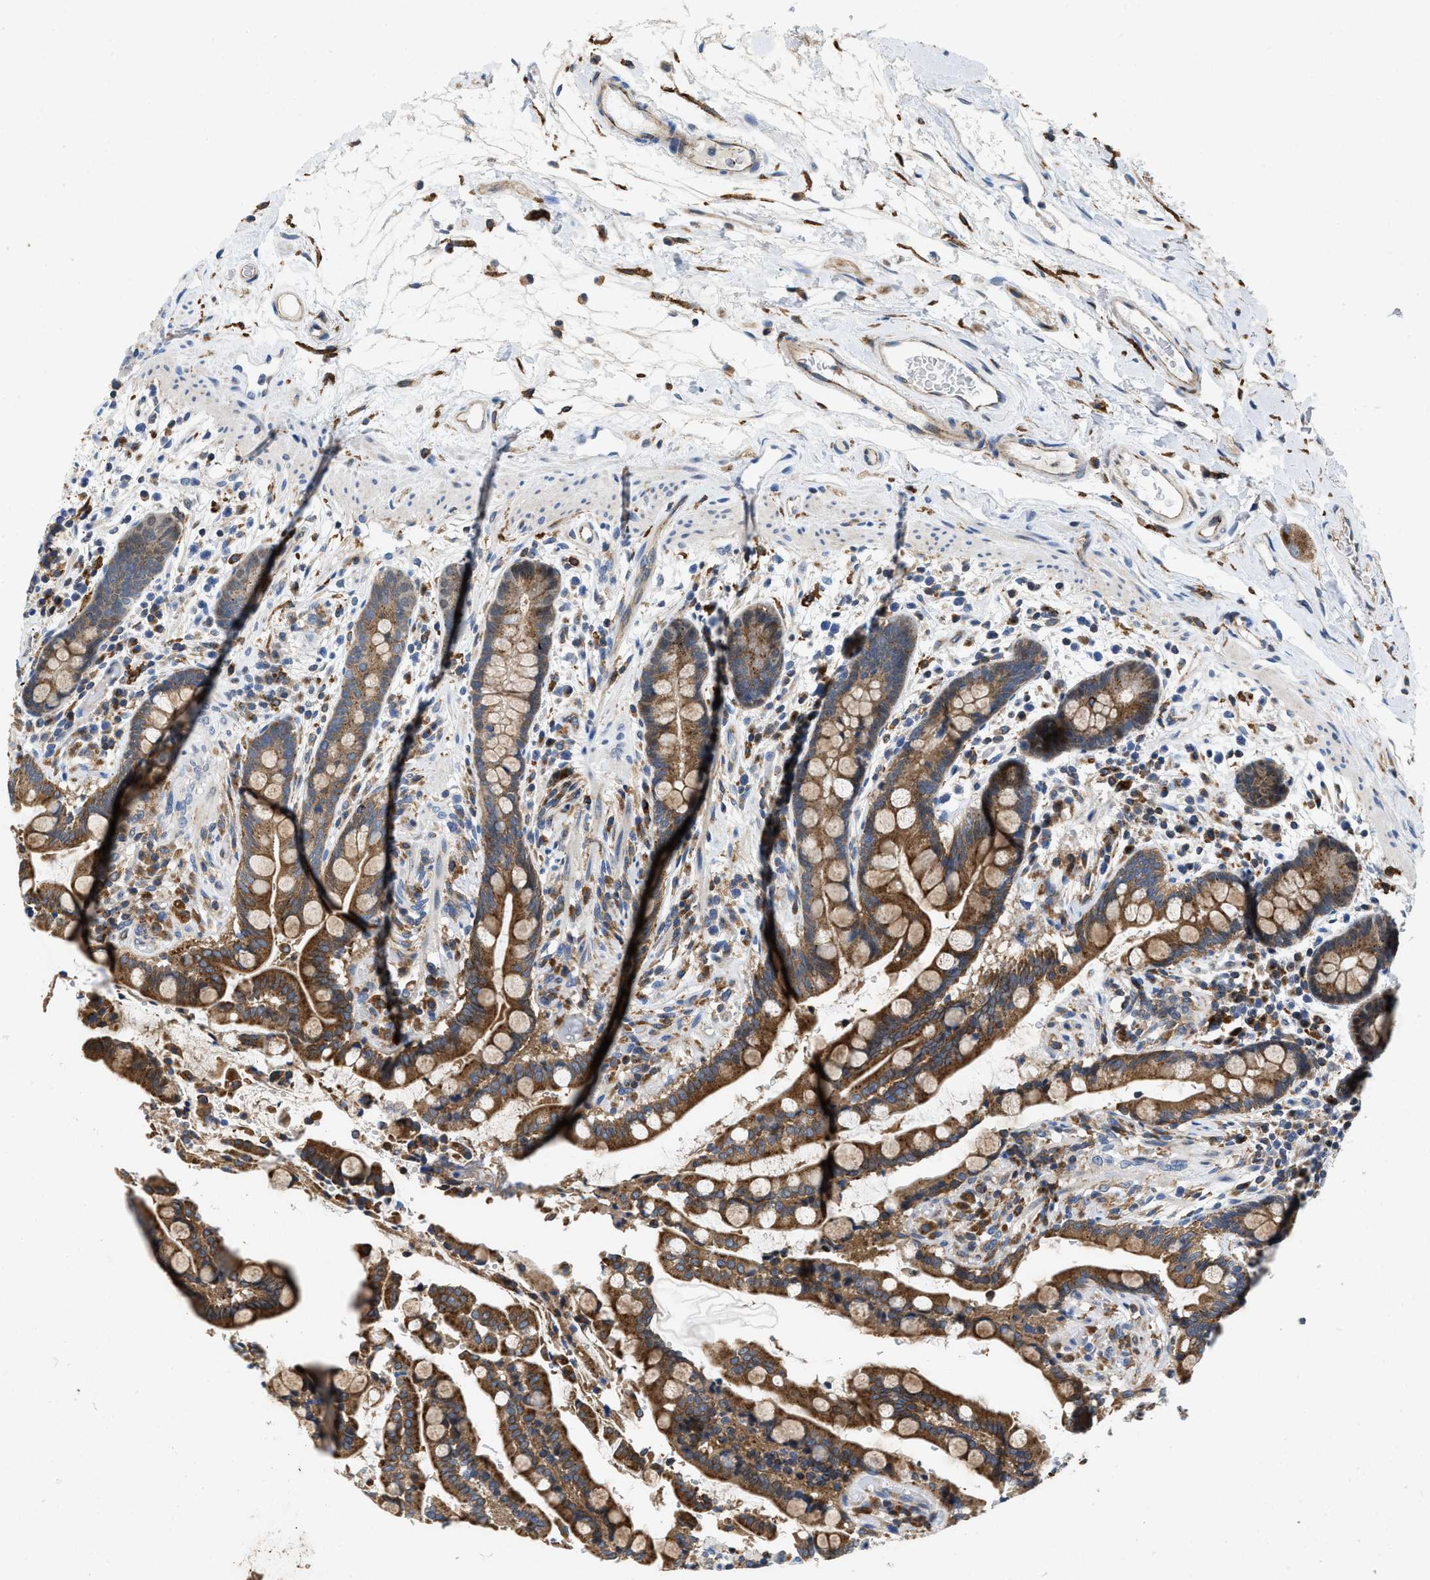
{"staining": {"intensity": "moderate", "quantity": ">75%", "location": "cytoplasmic/membranous"}, "tissue": "colon", "cell_type": "Endothelial cells", "image_type": "normal", "snomed": [{"axis": "morphology", "description": "Normal tissue, NOS"}, {"axis": "topography", "description": "Colon"}], "caption": "Protein expression by immunohistochemistry reveals moderate cytoplasmic/membranous staining in approximately >75% of endothelial cells in unremarkable colon.", "gene": "ENPP4", "patient": {"sex": "male", "age": 73}}